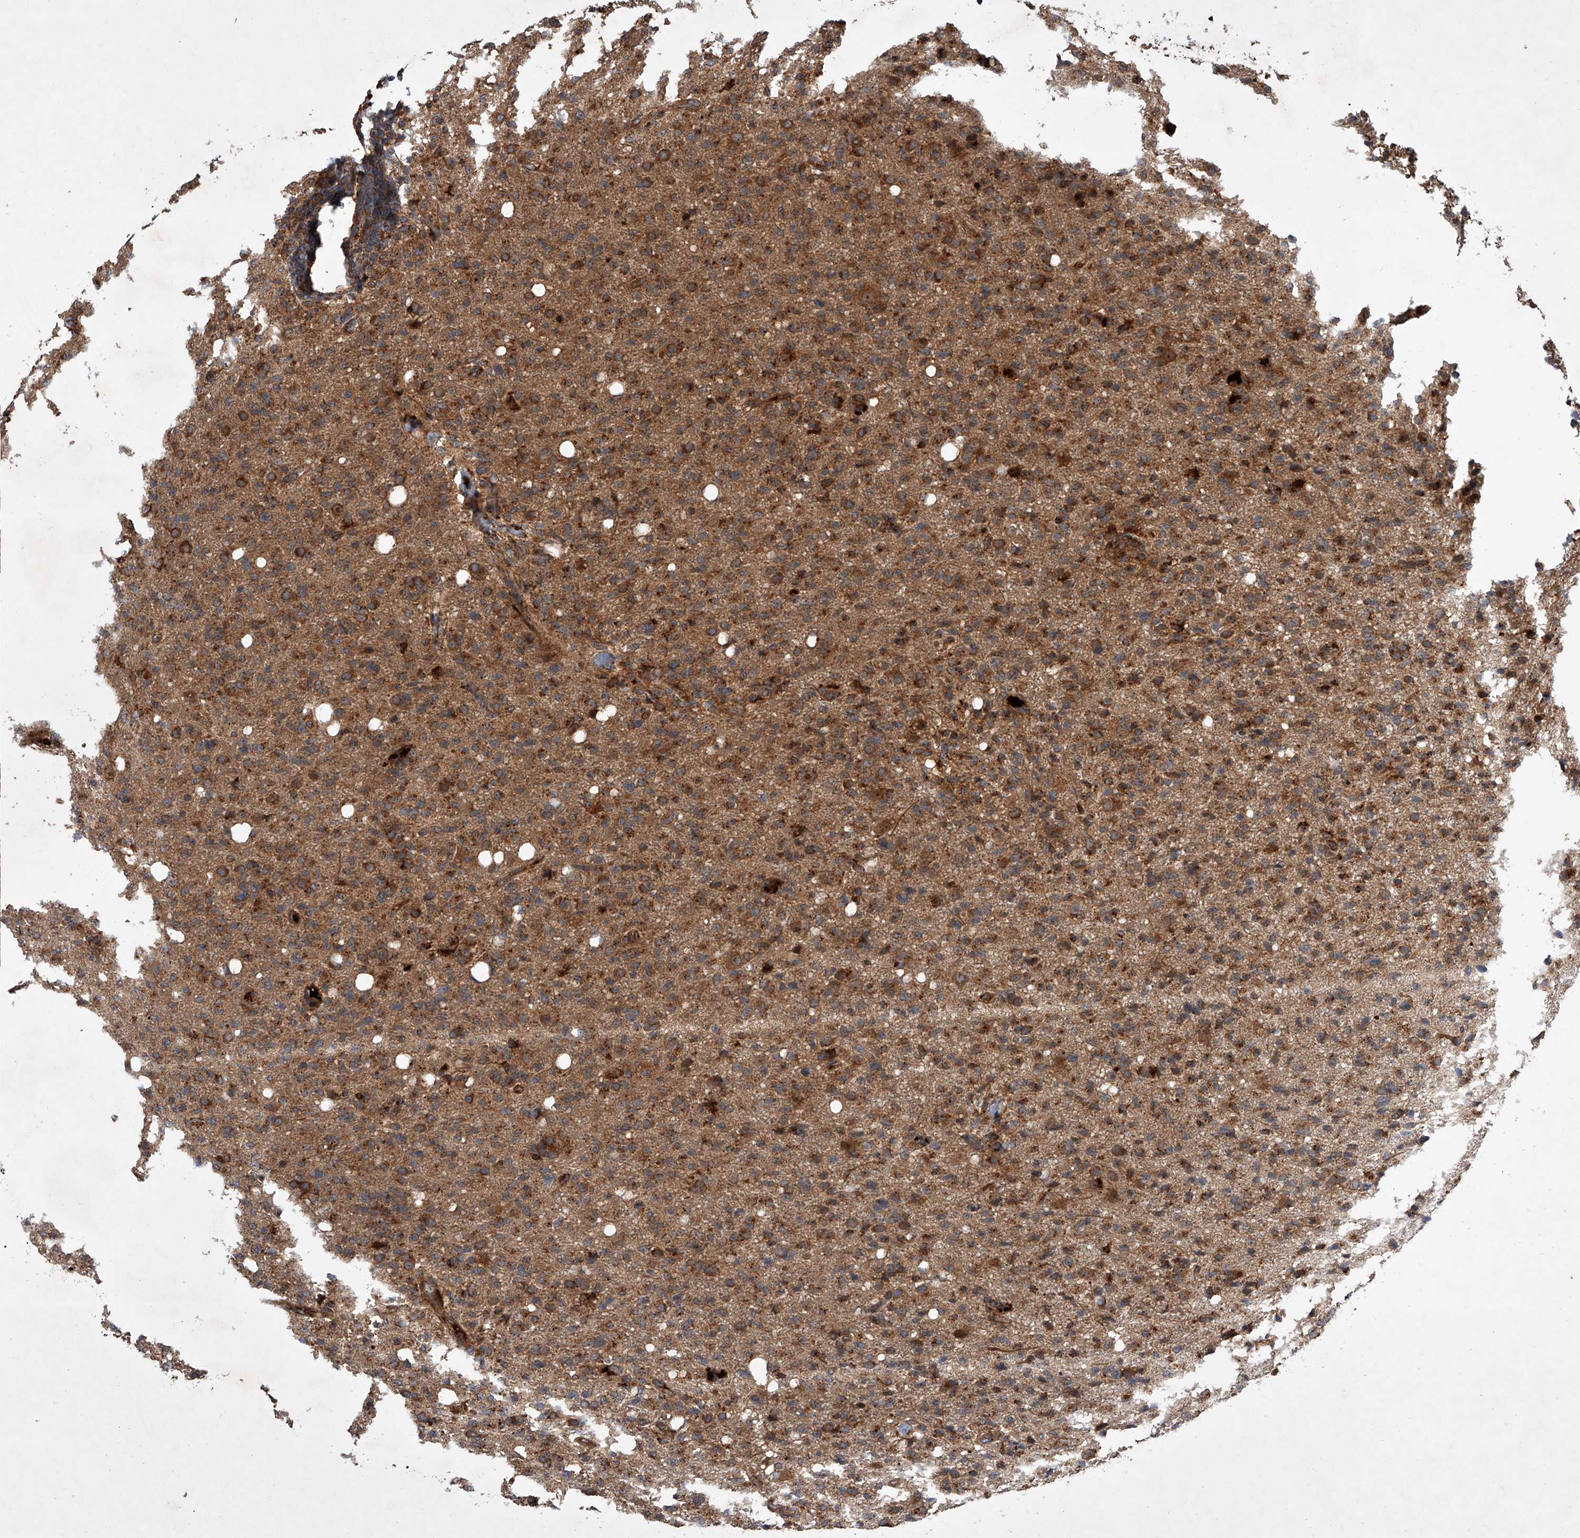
{"staining": {"intensity": "moderate", "quantity": ">75%", "location": "cytoplasmic/membranous"}, "tissue": "glioma", "cell_type": "Tumor cells", "image_type": "cancer", "snomed": [{"axis": "morphology", "description": "Glioma, malignant, High grade"}, {"axis": "topography", "description": "Brain"}], "caption": "Brown immunohistochemical staining in glioma reveals moderate cytoplasmic/membranous positivity in about >75% of tumor cells.", "gene": "USP47", "patient": {"sex": "female", "age": 57}}